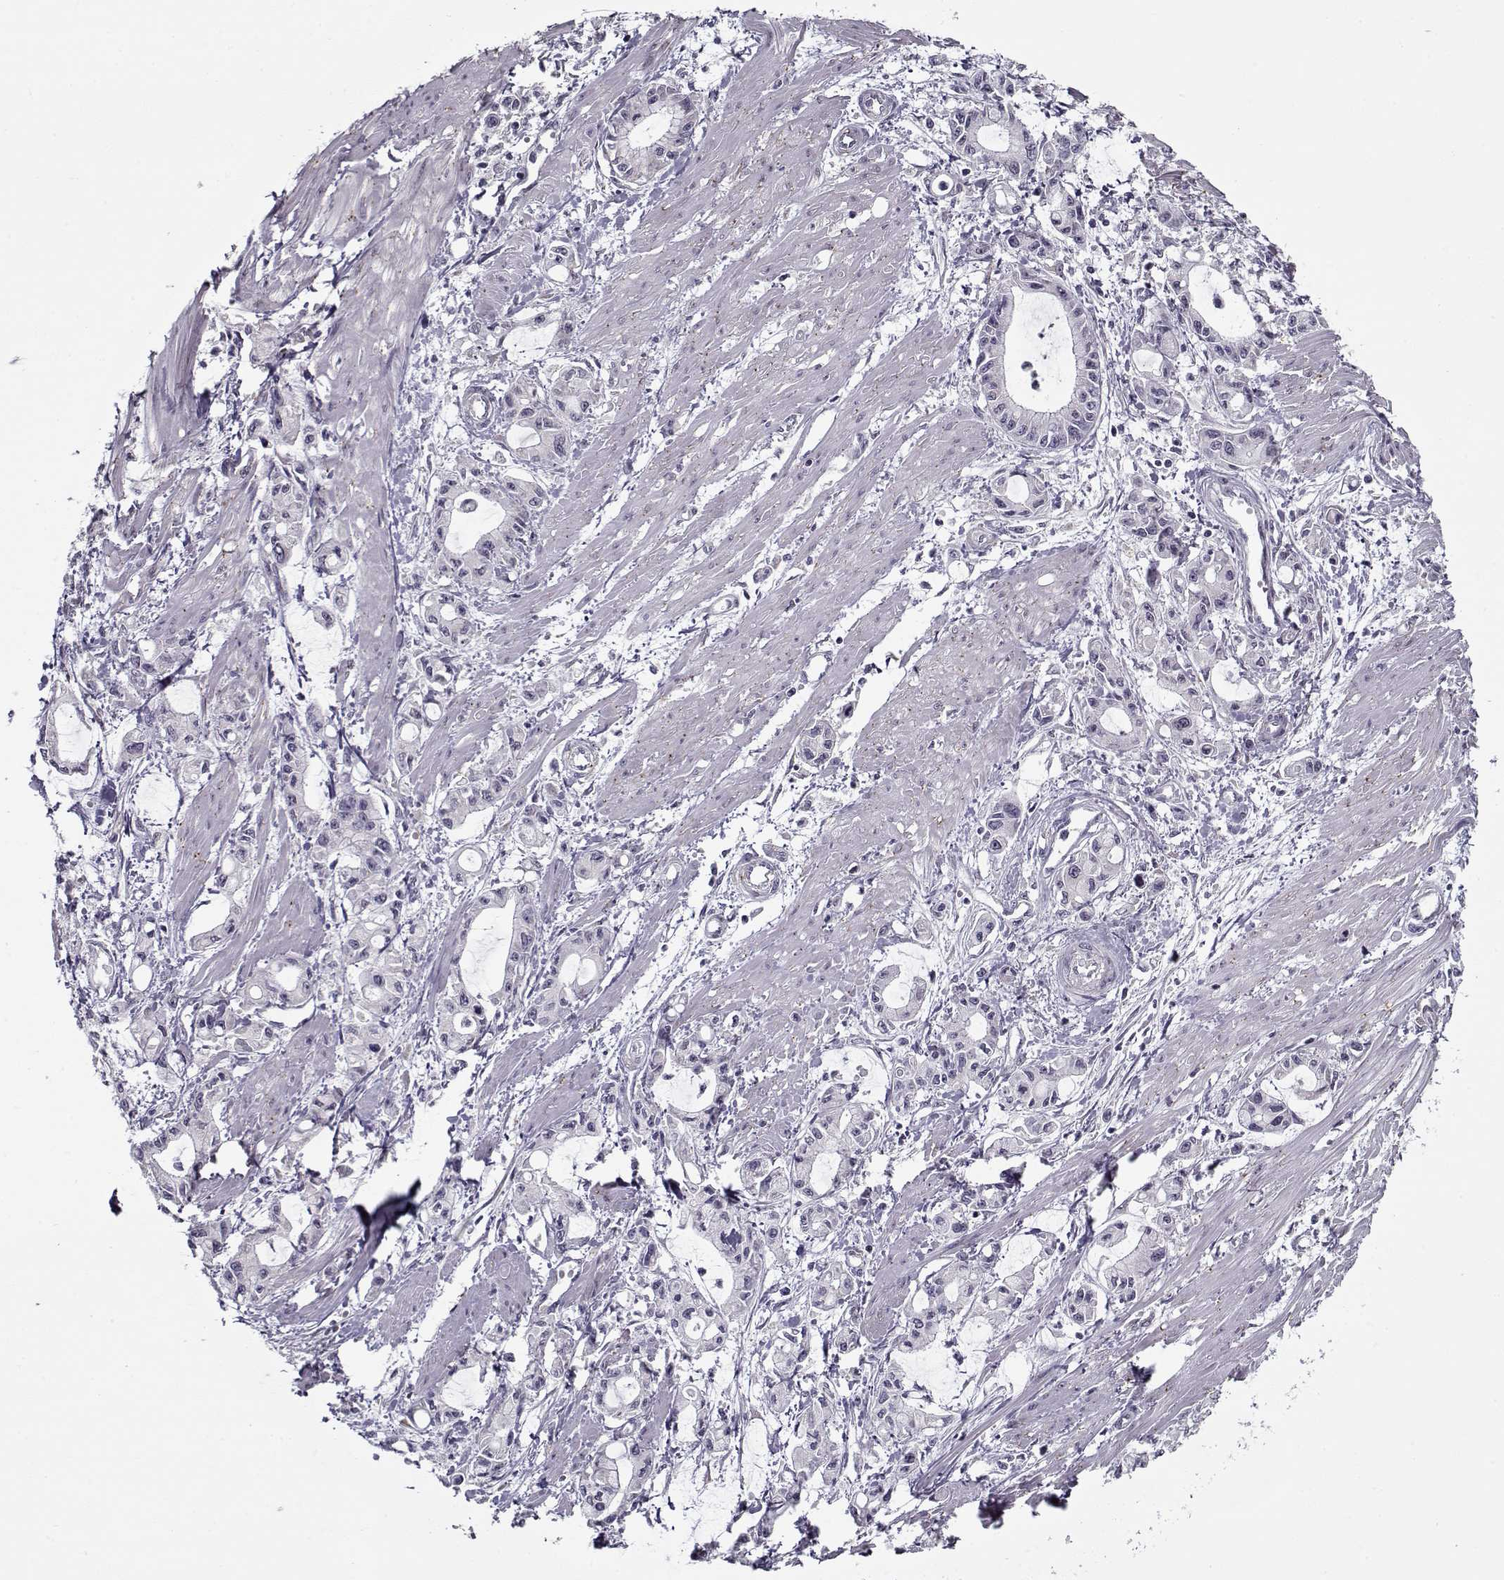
{"staining": {"intensity": "negative", "quantity": "none", "location": "none"}, "tissue": "pancreatic cancer", "cell_type": "Tumor cells", "image_type": "cancer", "snomed": [{"axis": "morphology", "description": "Adenocarcinoma, NOS"}, {"axis": "topography", "description": "Pancreas"}], "caption": "A high-resolution image shows immunohistochemistry staining of pancreatic cancer (adenocarcinoma), which displays no significant expression in tumor cells.", "gene": "SEC16B", "patient": {"sex": "male", "age": 48}}